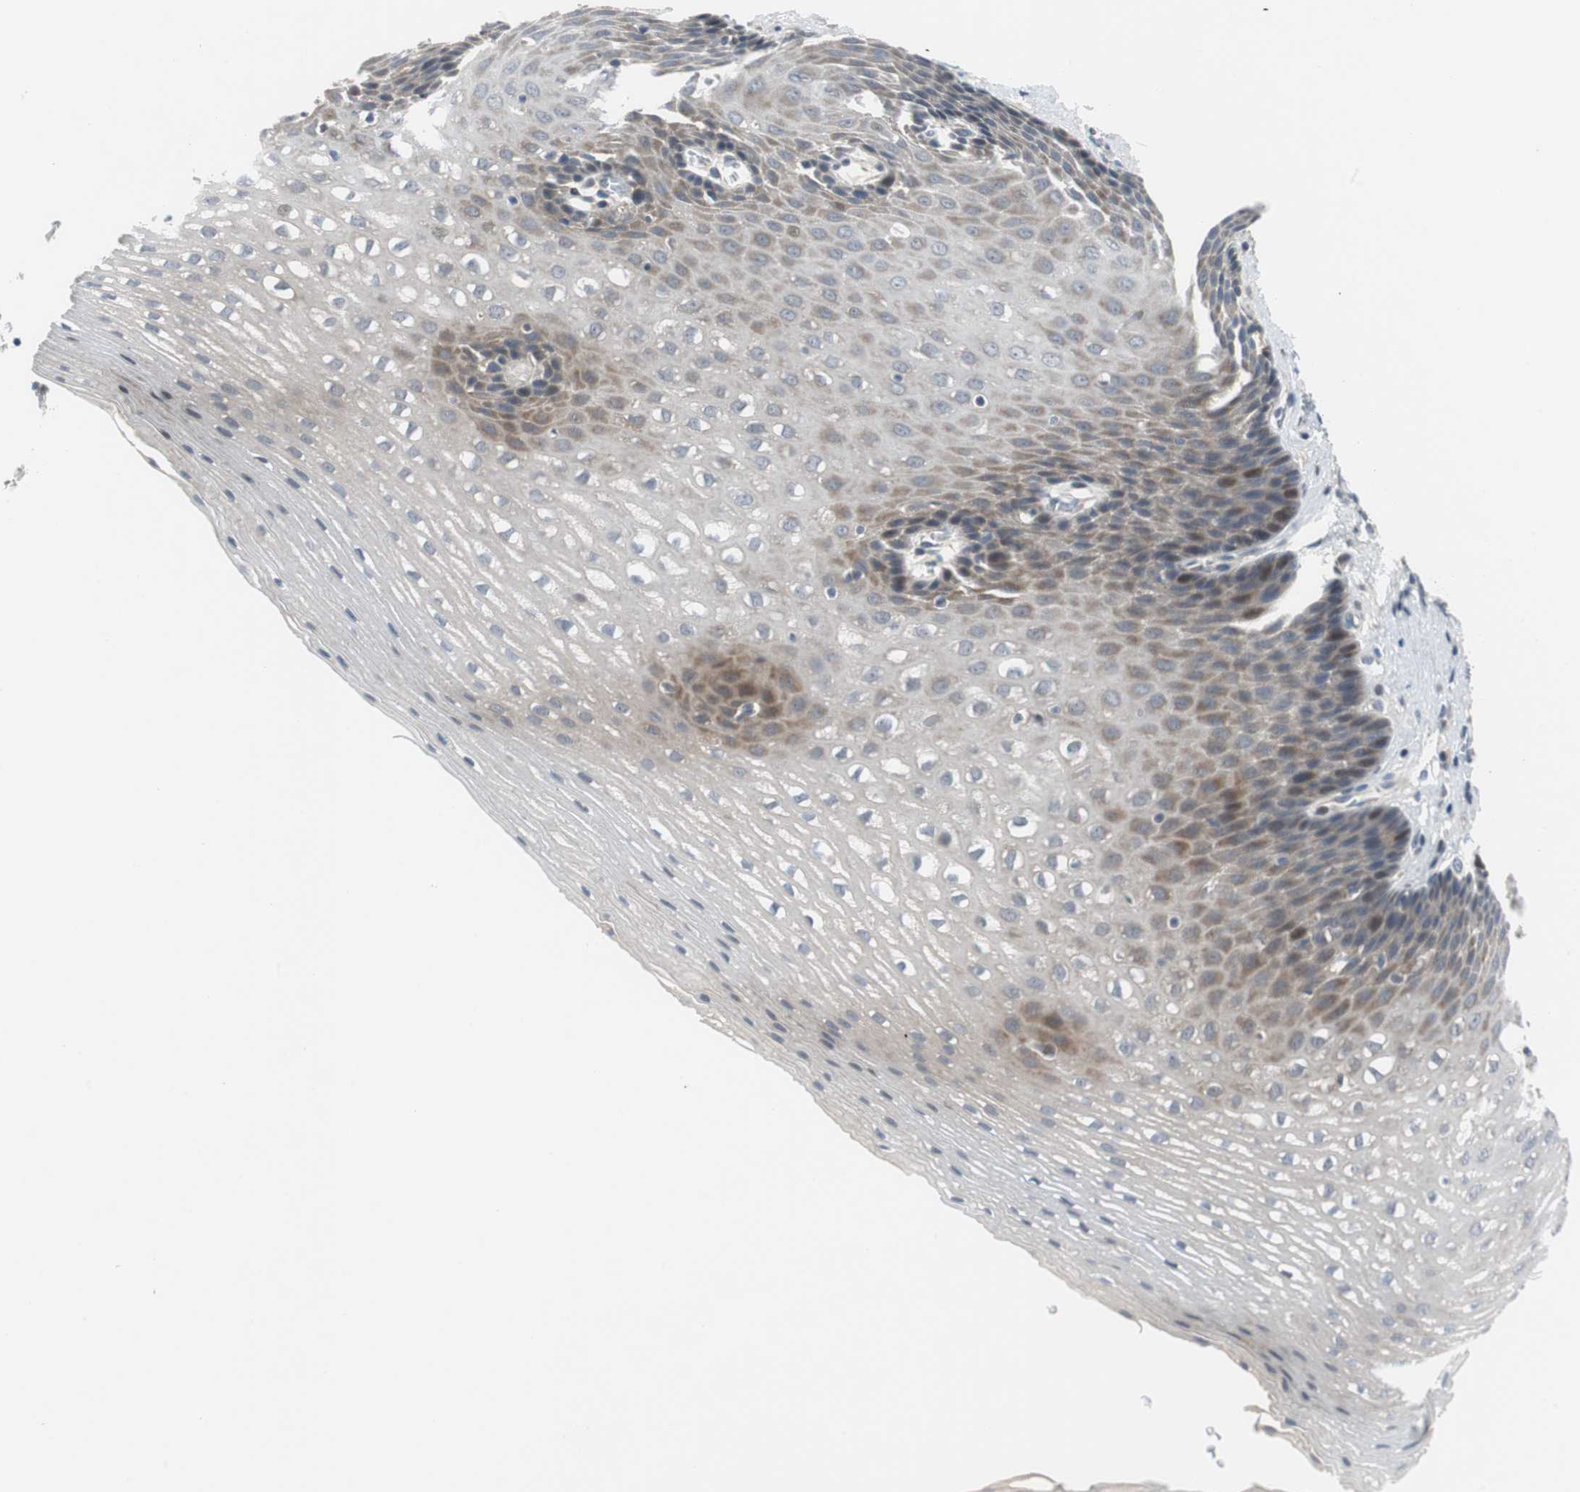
{"staining": {"intensity": "weak", "quantity": "<25%", "location": "cytoplasmic/membranous,nuclear"}, "tissue": "esophagus", "cell_type": "Squamous epithelial cells", "image_type": "normal", "snomed": [{"axis": "morphology", "description": "Normal tissue, NOS"}, {"axis": "topography", "description": "Esophagus"}], "caption": "Human esophagus stained for a protein using immunohistochemistry (IHC) shows no positivity in squamous epithelial cells.", "gene": "MAP2K4", "patient": {"sex": "male", "age": 48}}